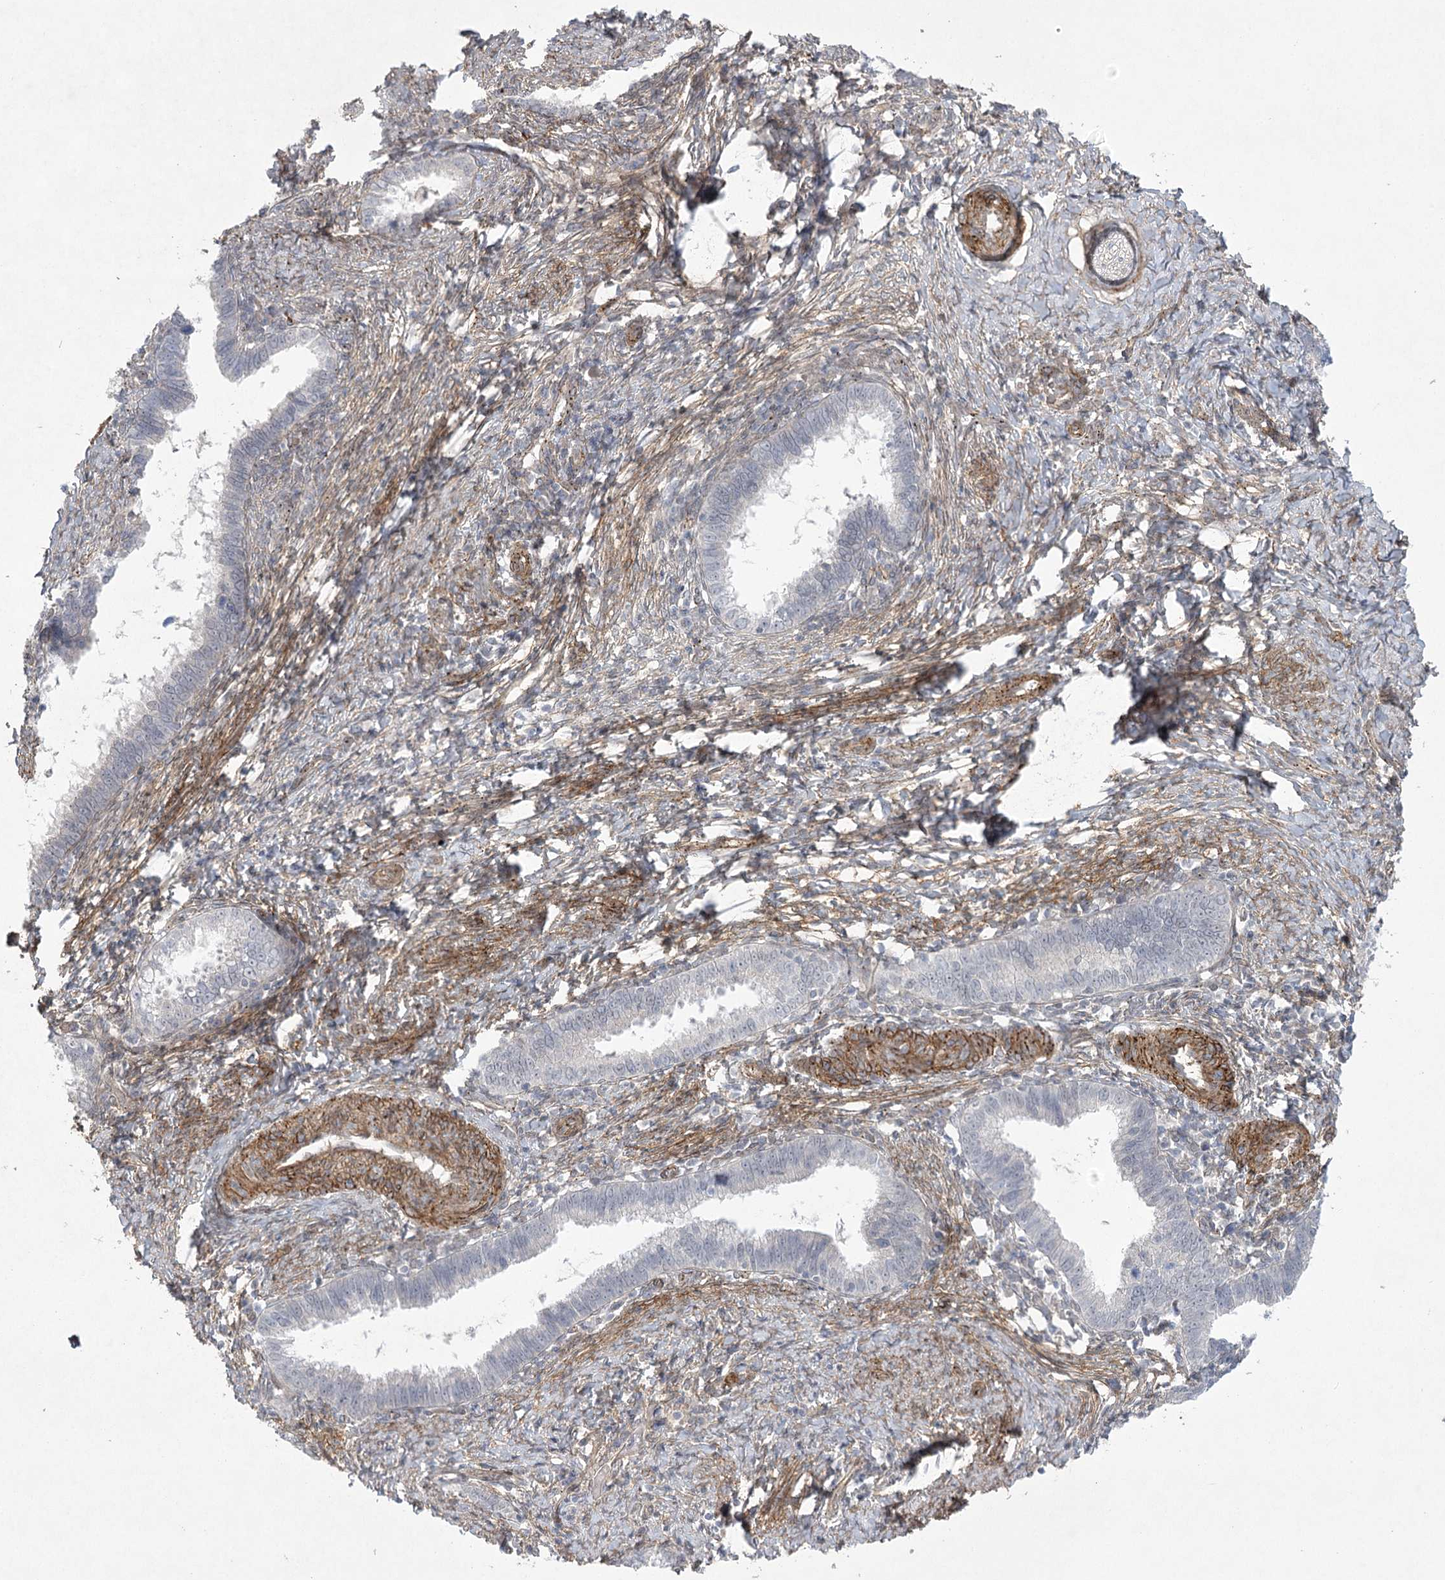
{"staining": {"intensity": "negative", "quantity": "none", "location": "none"}, "tissue": "cervical cancer", "cell_type": "Tumor cells", "image_type": "cancer", "snomed": [{"axis": "morphology", "description": "Adenocarcinoma, NOS"}, {"axis": "topography", "description": "Cervix"}], "caption": "The immunohistochemistry histopathology image has no significant positivity in tumor cells of adenocarcinoma (cervical) tissue.", "gene": "AMTN", "patient": {"sex": "female", "age": 36}}